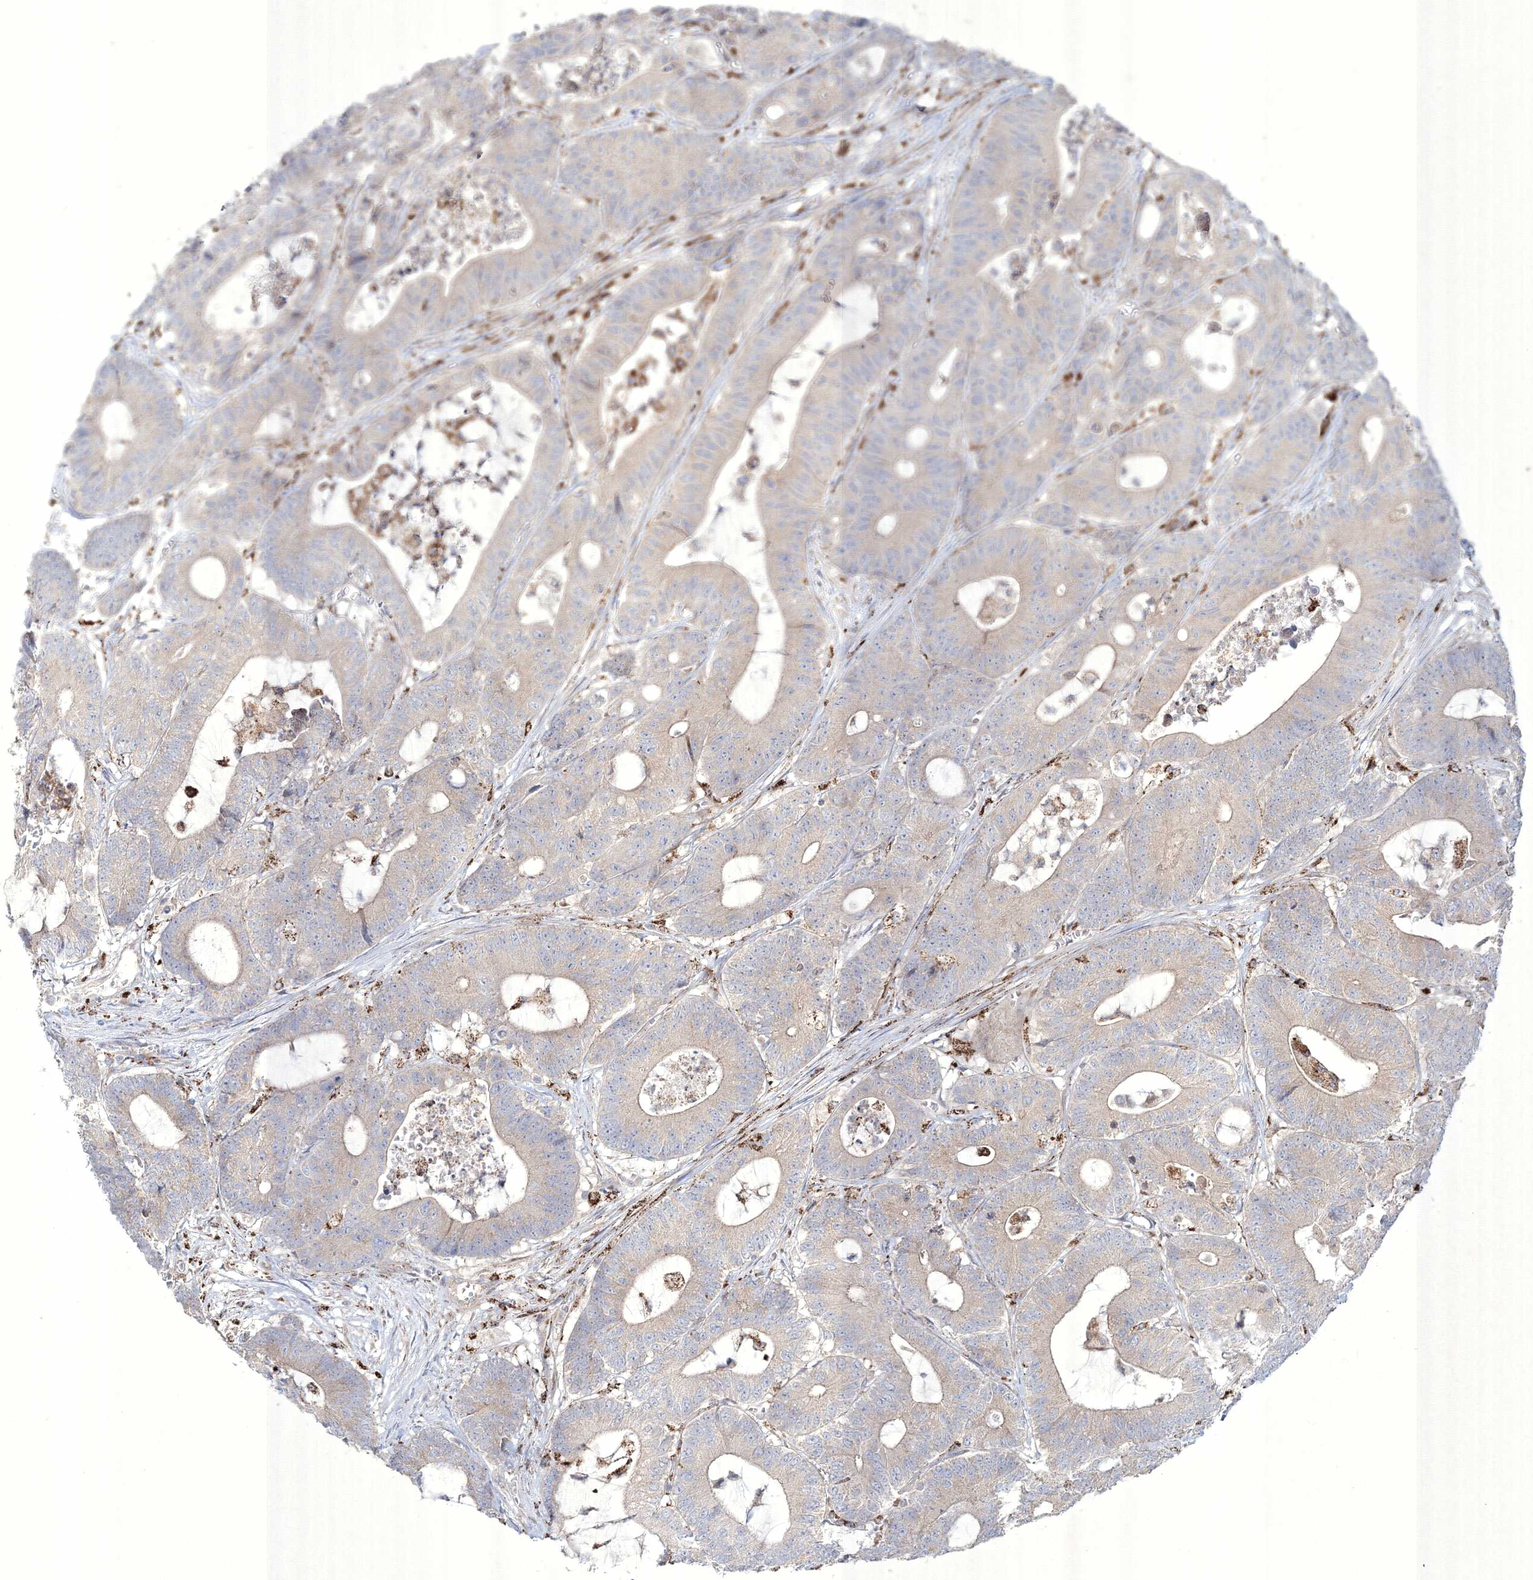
{"staining": {"intensity": "weak", "quantity": "<25%", "location": "cytoplasmic/membranous"}, "tissue": "colorectal cancer", "cell_type": "Tumor cells", "image_type": "cancer", "snomed": [{"axis": "morphology", "description": "Adenocarcinoma, NOS"}, {"axis": "topography", "description": "Colon"}], "caption": "This photomicrograph is of colorectal adenocarcinoma stained with immunohistochemistry (IHC) to label a protein in brown with the nuclei are counter-stained blue. There is no positivity in tumor cells. (Immunohistochemistry (ihc), brightfield microscopy, high magnification).", "gene": "WDR49", "patient": {"sex": "female", "age": 84}}